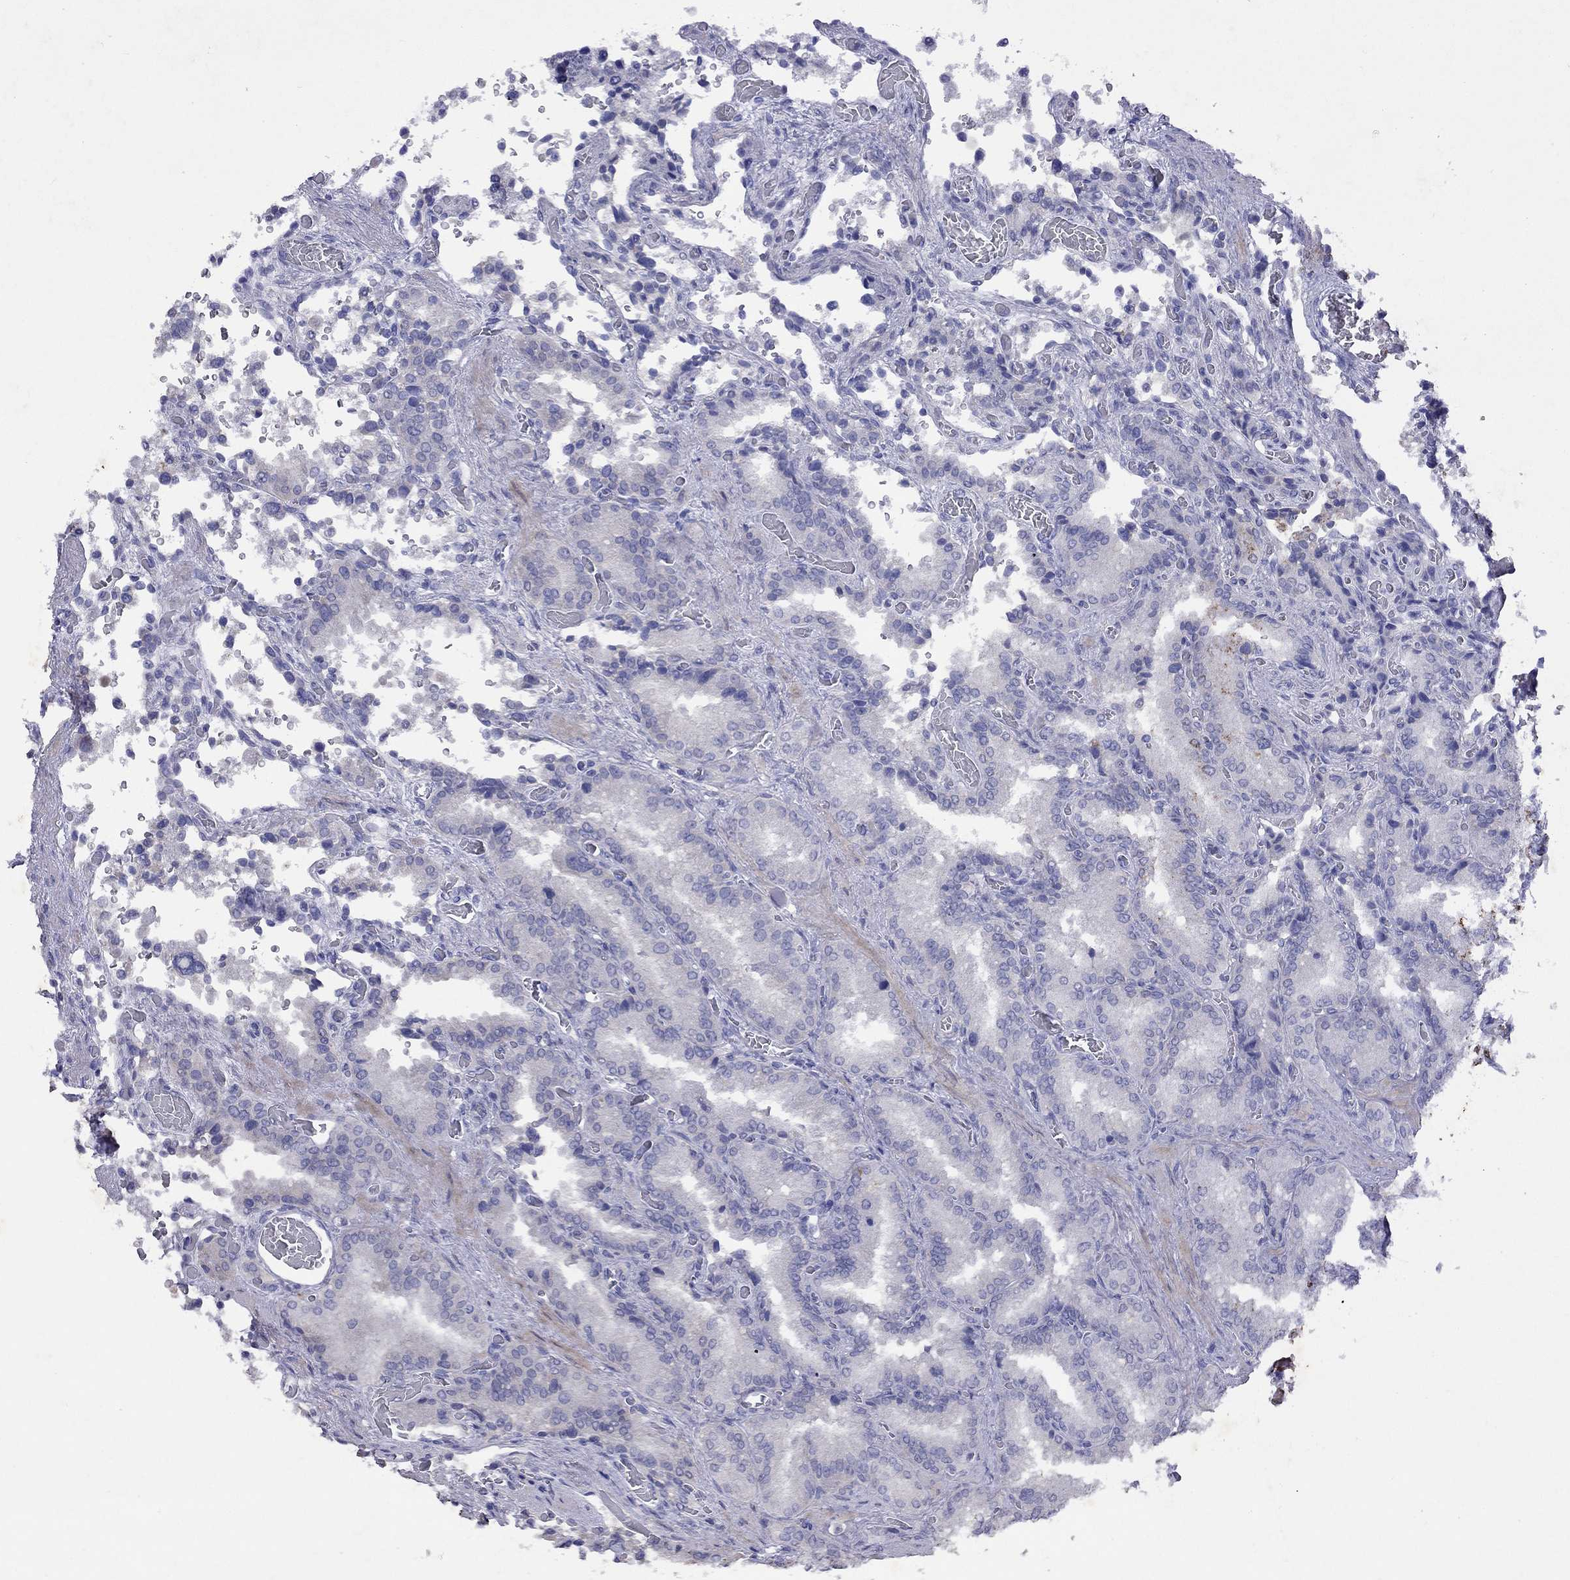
{"staining": {"intensity": "negative", "quantity": "none", "location": "none"}, "tissue": "seminal vesicle", "cell_type": "Glandular cells", "image_type": "normal", "snomed": [{"axis": "morphology", "description": "Normal tissue, NOS"}, {"axis": "topography", "description": "Seminal veicle"}], "caption": "High power microscopy micrograph of an IHC micrograph of benign seminal vesicle, revealing no significant positivity in glandular cells. Nuclei are stained in blue.", "gene": "GNAT3", "patient": {"sex": "male", "age": 37}}